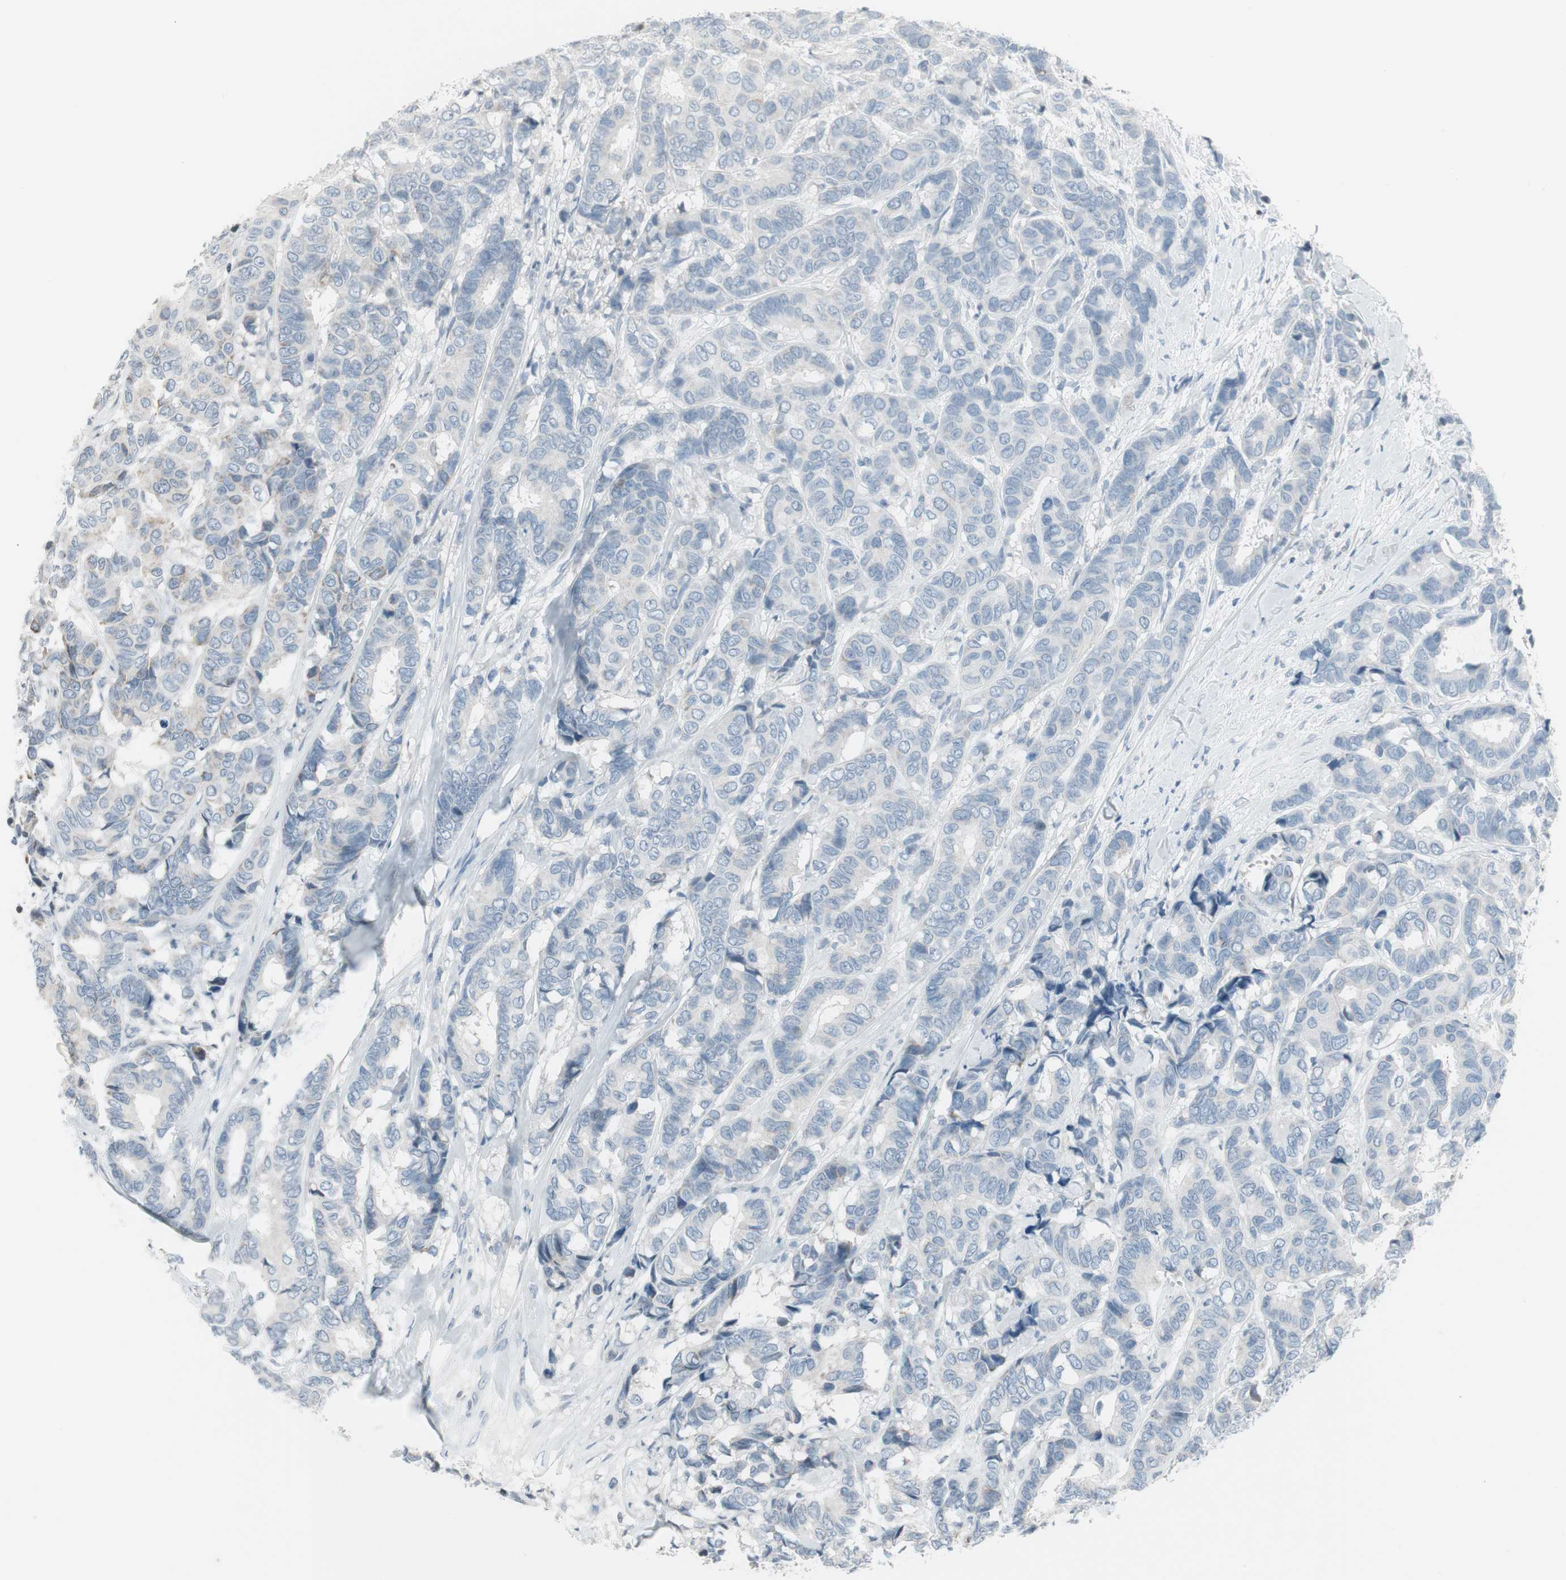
{"staining": {"intensity": "negative", "quantity": "none", "location": "none"}, "tissue": "breast cancer", "cell_type": "Tumor cells", "image_type": "cancer", "snomed": [{"axis": "morphology", "description": "Duct carcinoma"}, {"axis": "topography", "description": "Breast"}], "caption": "High power microscopy micrograph of an IHC image of breast cancer, revealing no significant staining in tumor cells. (Stains: DAB (3,3'-diaminobenzidine) IHC with hematoxylin counter stain, Microscopy: brightfield microscopy at high magnification).", "gene": "ARG2", "patient": {"sex": "female", "age": 87}}